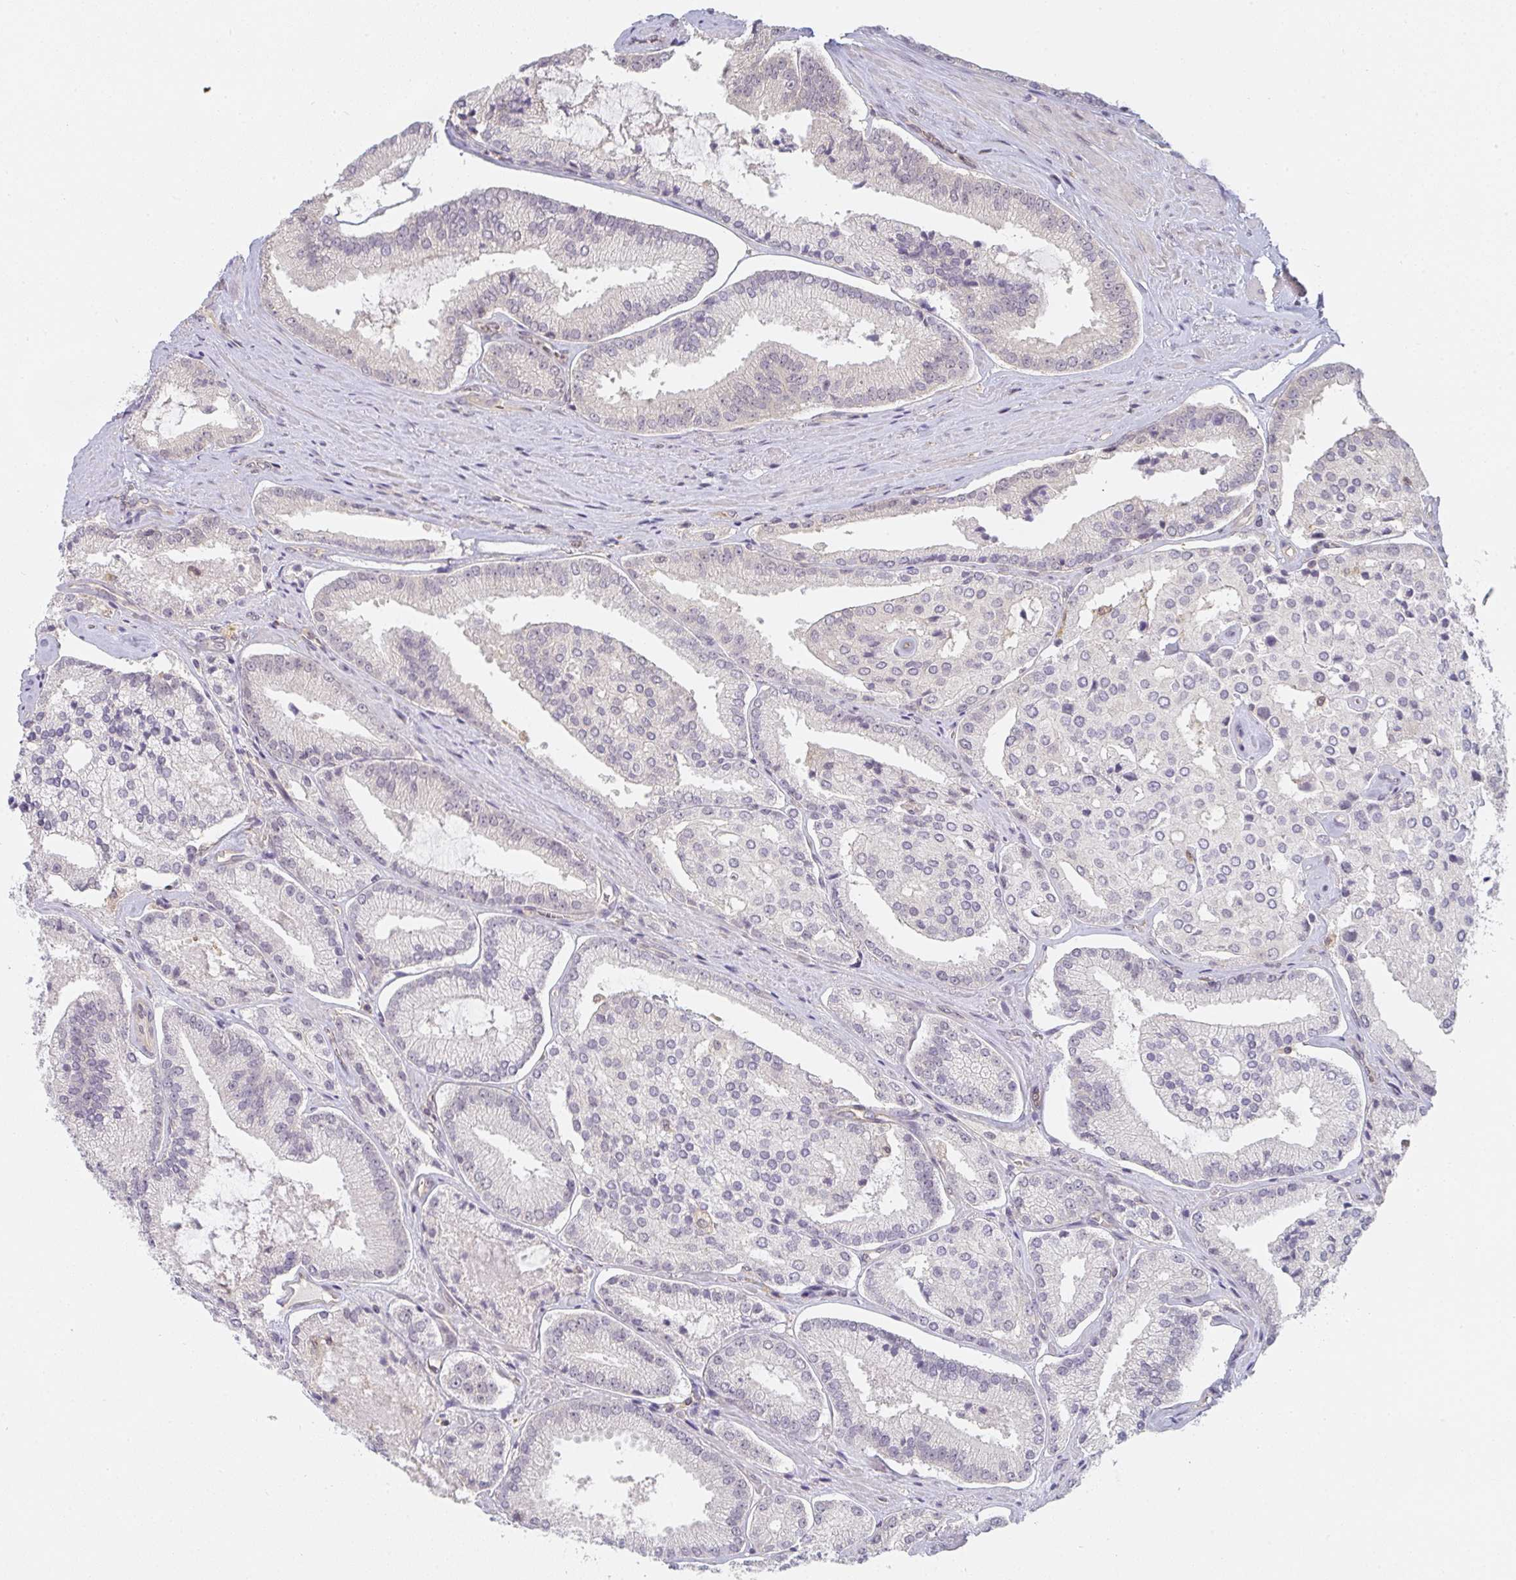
{"staining": {"intensity": "negative", "quantity": "none", "location": "none"}, "tissue": "prostate cancer", "cell_type": "Tumor cells", "image_type": "cancer", "snomed": [{"axis": "morphology", "description": "Adenocarcinoma, High grade"}, {"axis": "topography", "description": "Prostate"}], "caption": "Prostate adenocarcinoma (high-grade) was stained to show a protein in brown. There is no significant staining in tumor cells.", "gene": "GSDMB", "patient": {"sex": "male", "age": 73}}